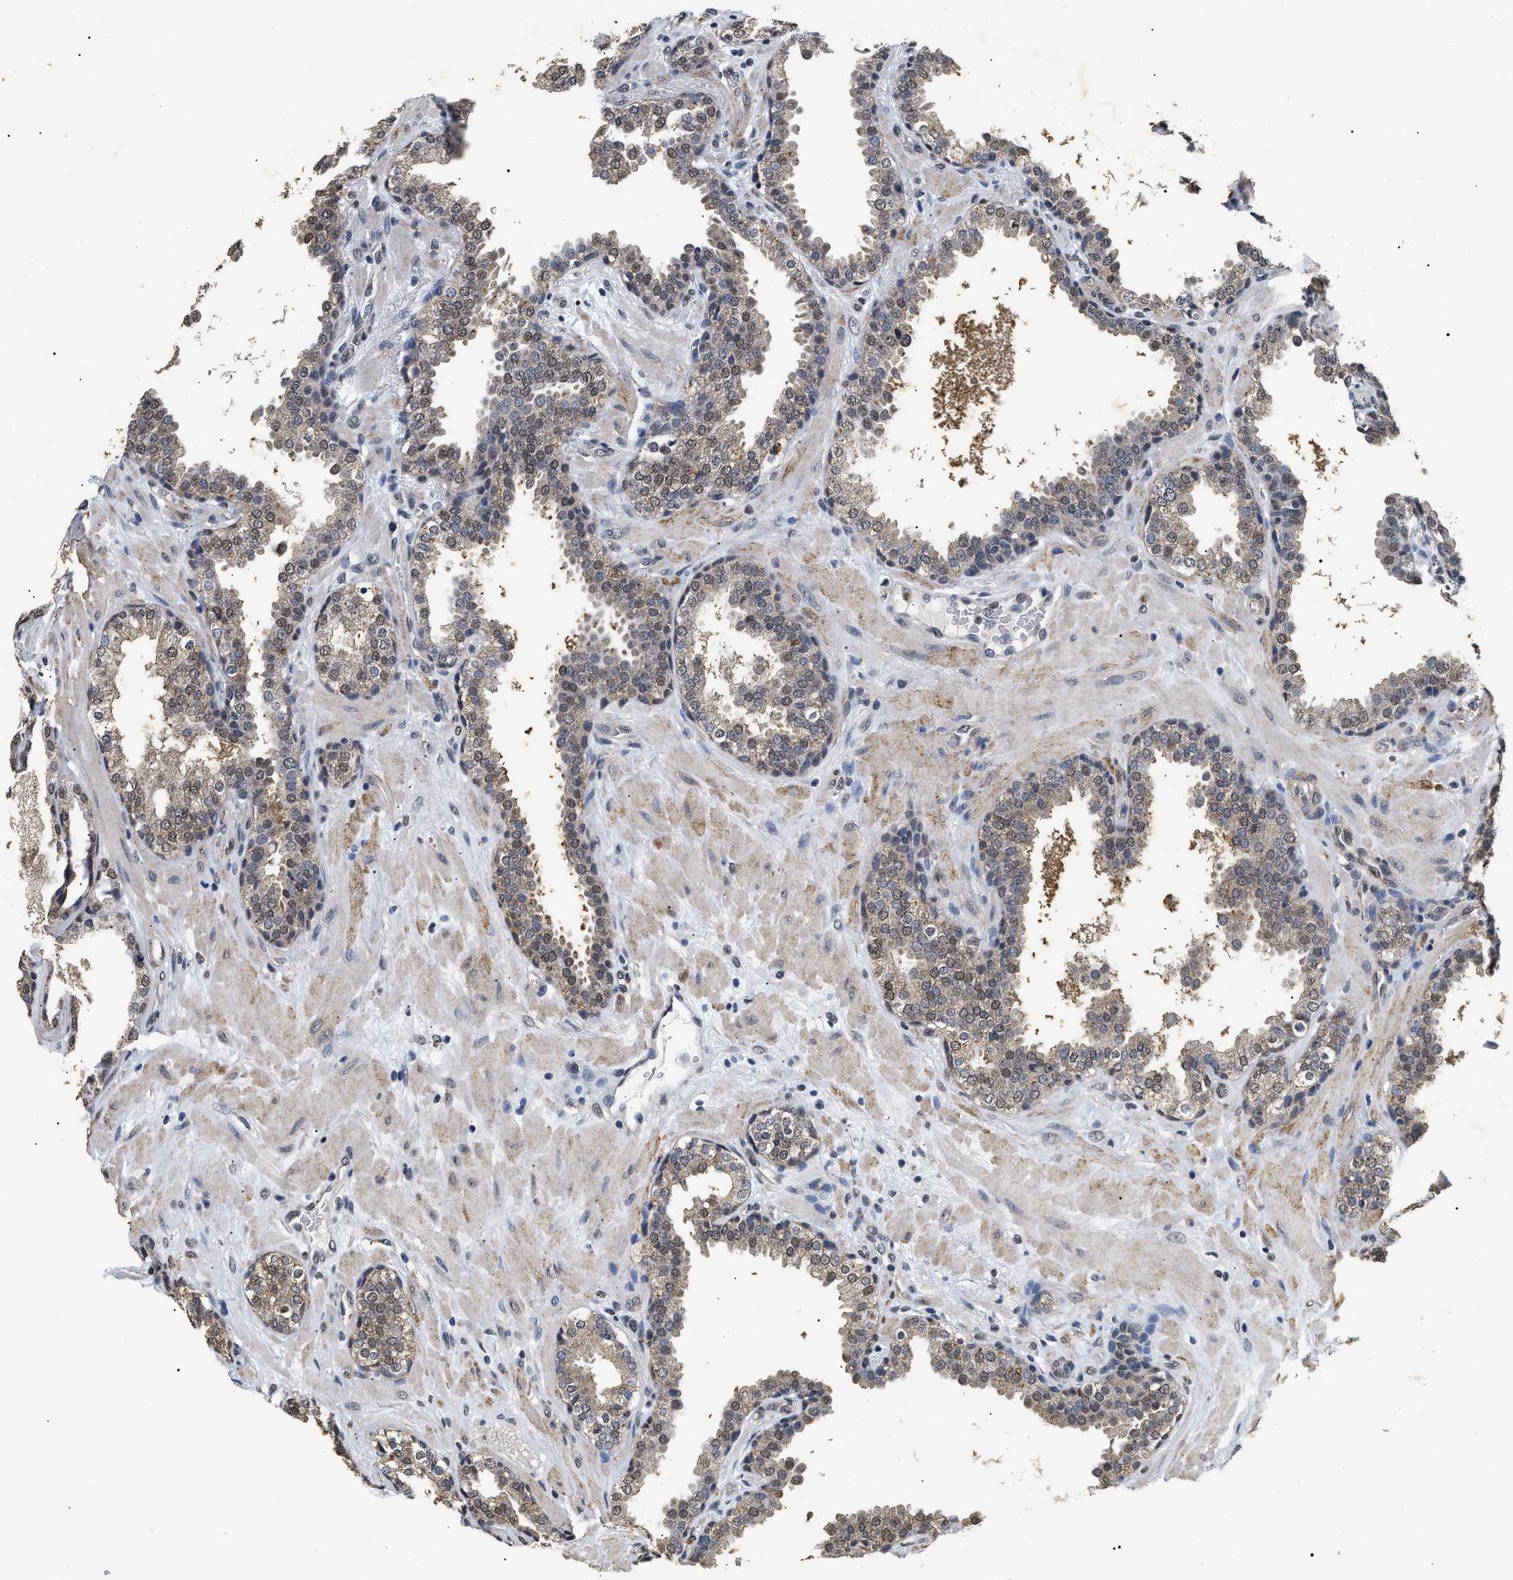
{"staining": {"intensity": "weak", "quantity": ">75%", "location": "cytoplasmic/membranous,nuclear"}, "tissue": "prostate", "cell_type": "Glandular cells", "image_type": "normal", "snomed": [{"axis": "morphology", "description": "Normal tissue, NOS"}, {"axis": "topography", "description": "Prostate"}], "caption": "Glandular cells show weak cytoplasmic/membranous,nuclear staining in about >75% of cells in normal prostate.", "gene": "ANP32E", "patient": {"sex": "male", "age": 51}}